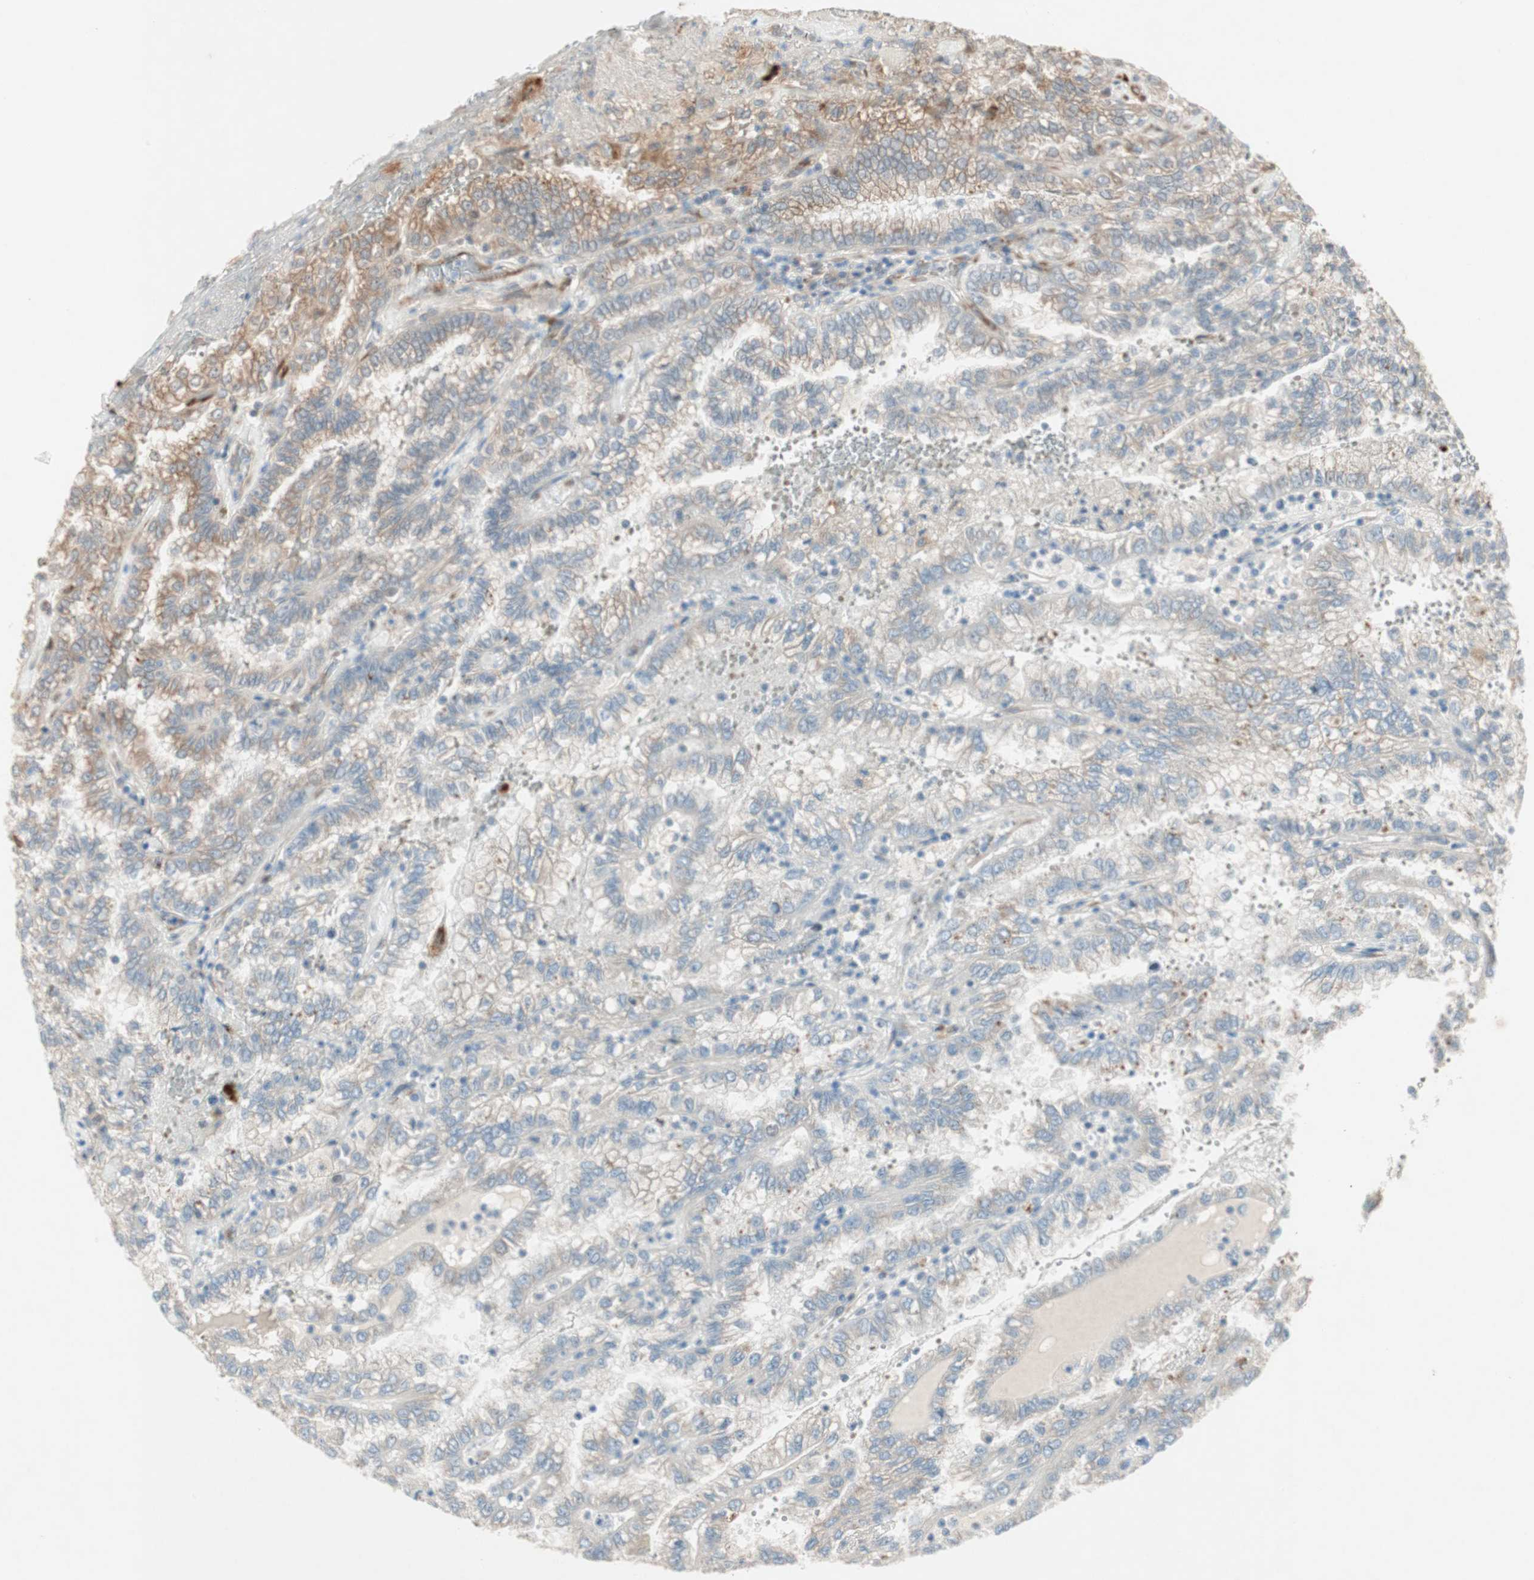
{"staining": {"intensity": "moderate", "quantity": "25%-75%", "location": "cytoplasmic/membranous"}, "tissue": "renal cancer", "cell_type": "Tumor cells", "image_type": "cancer", "snomed": [{"axis": "morphology", "description": "Inflammation, NOS"}, {"axis": "morphology", "description": "Adenocarcinoma, NOS"}, {"axis": "topography", "description": "Kidney"}], "caption": "Protein expression analysis of adenocarcinoma (renal) displays moderate cytoplasmic/membranous expression in about 25%-75% of tumor cells. (Stains: DAB in brown, nuclei in blue, Microscopy: brightfield microscopy at high magnification).", "gene": "ZNF37A", "patient": {"sex": "male", "age": 68}}